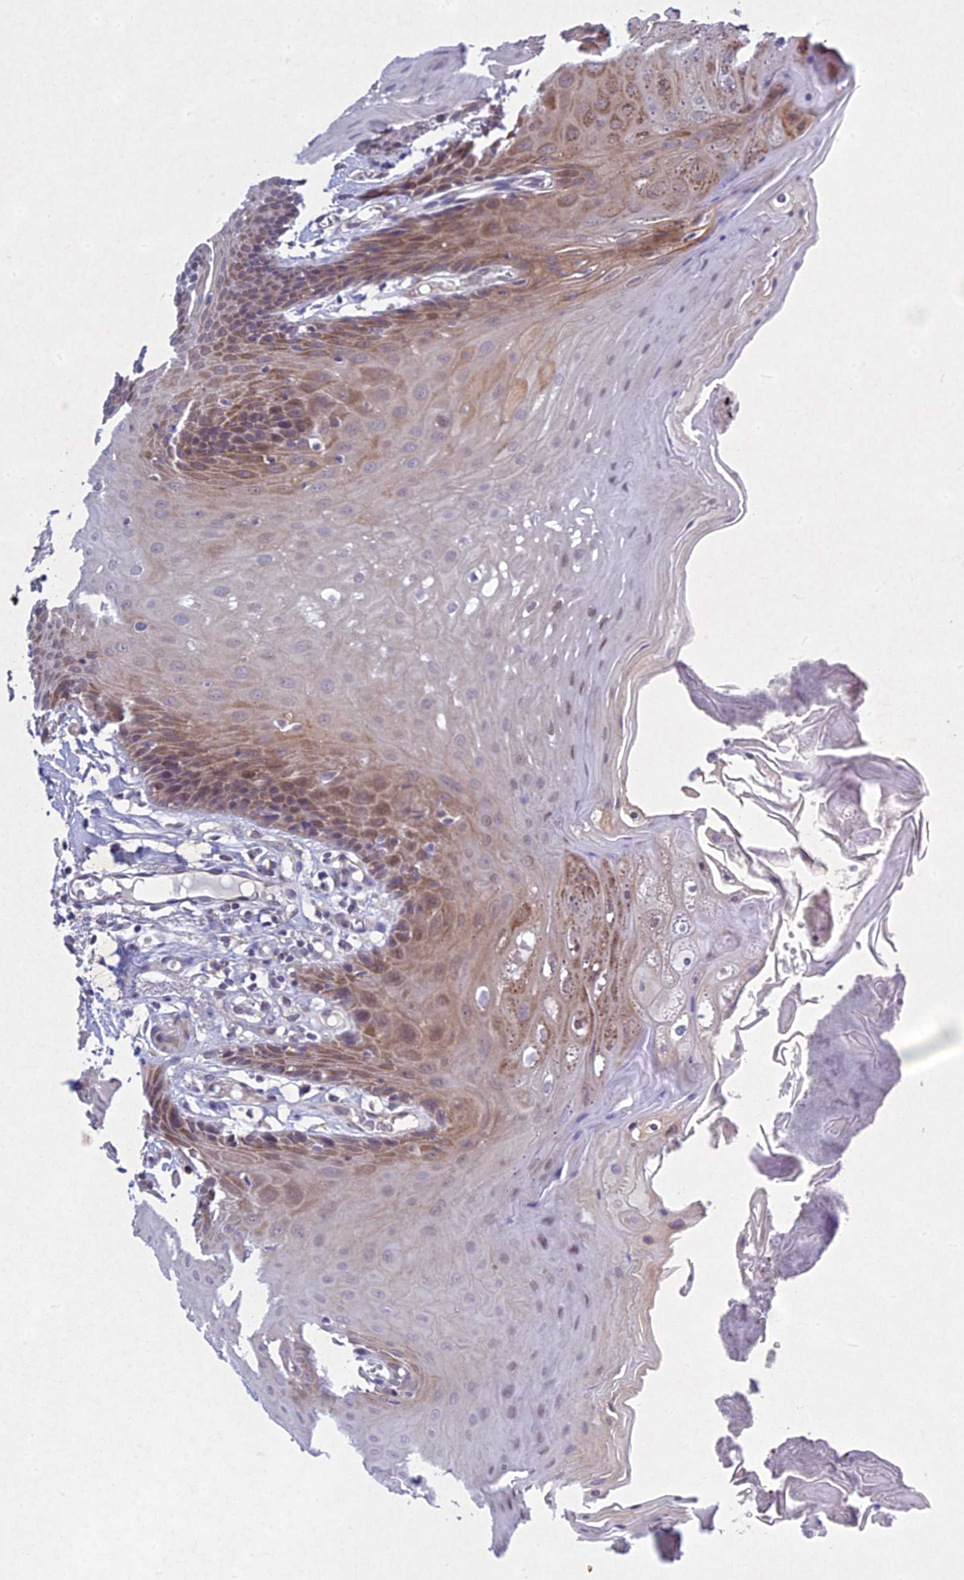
{"staining": {"intensity": "weak", "quantity": "25%-75%", "location": "cytoplasmic/membranous"}, "tissue": "oral mucosa", "cell_type": "Squamous epithelial cells", "image_type": "normal", "snomed": [{"axis": "morphology", "description": "Normal tissue, NOS"}, {"axis": "morphology", "description": "Squamous cell carcinoma, NOS"}, {"axis": "topography", "description": "Skeletal muscle"}, {"axis": "topography", "description": "Oral tissue"}, {"axis": "topography", "description": "Salivary gland"}, {"axis": "topography", "description": "Head-Neck"}], "caption": "Immunohistochemistry of normal human oral mucosa demonstrates low levels of weak cytoplasmic/membranous positivity in approximately 25%-75% of squamous epithelial cells.", "gene": "PTHLH", "patient": {"sex": "male", "age": 54}}